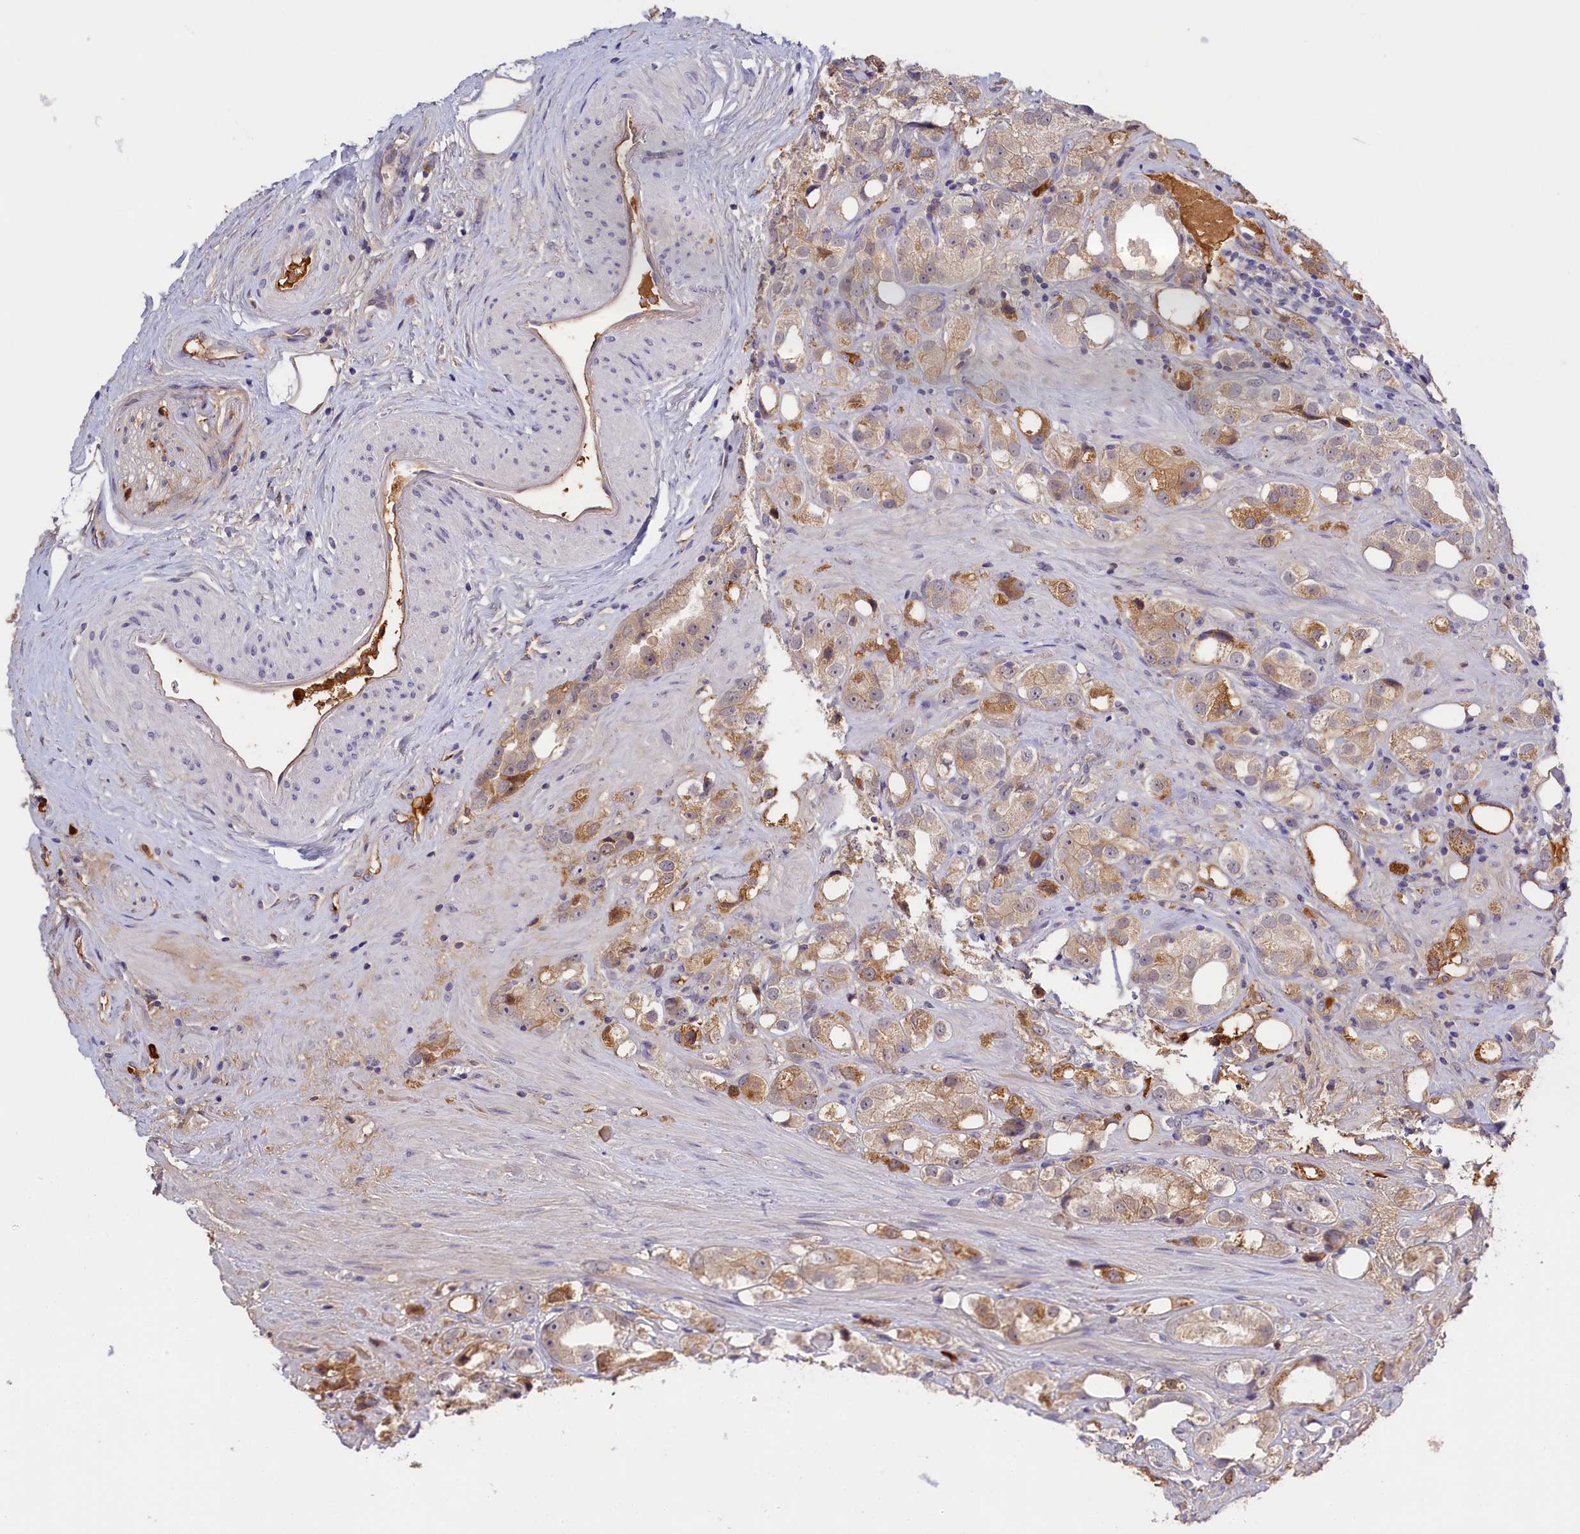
{"staining": {"intensity": "weak", "quantity": "25%-75%", "location": "cytoplasmic/membranous"}, "tissue": "prostate cancer", "cell_type": "Tumor cells", "image_type": "cancer", "snomed": [{"axis": "morphology", "description": "Adenocarcinoma, NOS"}, {"axis": "topography", "description": "Prostate"}], "caption": "Immunohistochemical staining of human prostate adenocarcinoma shows weak cytoplasmic/membranous protein positivity in about 25%-75% of tumor cells.", "gene": "ADGRD1", "patient": {"sex": "male", "age": 79}}